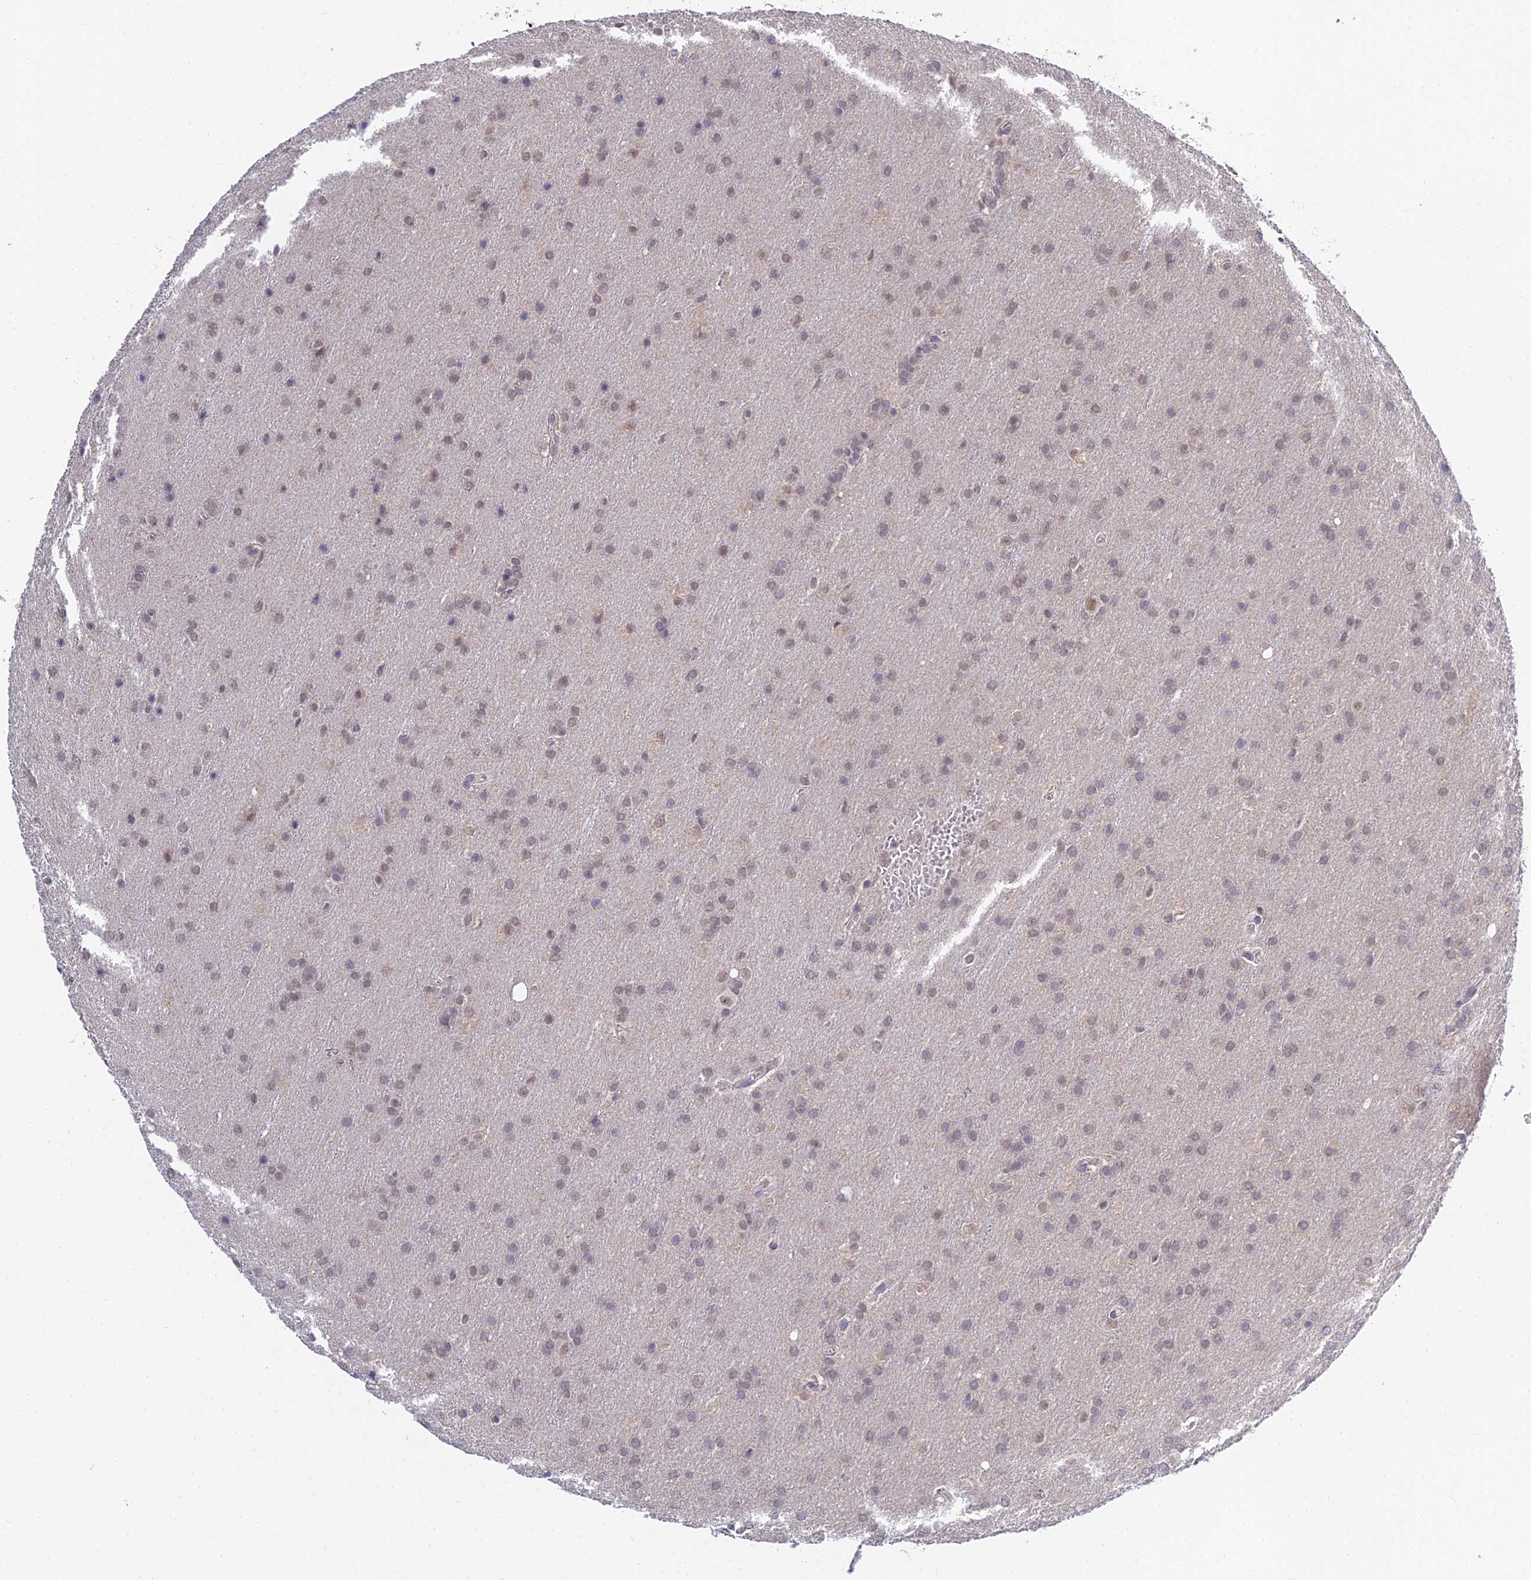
{"staining": {"intensity": "weak", "quantity": "25%-75%", "location": "nuclear"}, "tissue": "glioma", "cell_type": "Tumor cells", "image_type": "cancer", "snomed": [{"axis": "morphology", "description": "Glioma, malignant, Low grade"}, {"axis": "topography", "description": "Brain"}], "caption": "Protein staining shows weak nuclear staining in approximately 25%-75% of tumor cells in glioma.", "gene": "HOXB1", "patient": {"sex": "female", "age": 32}}